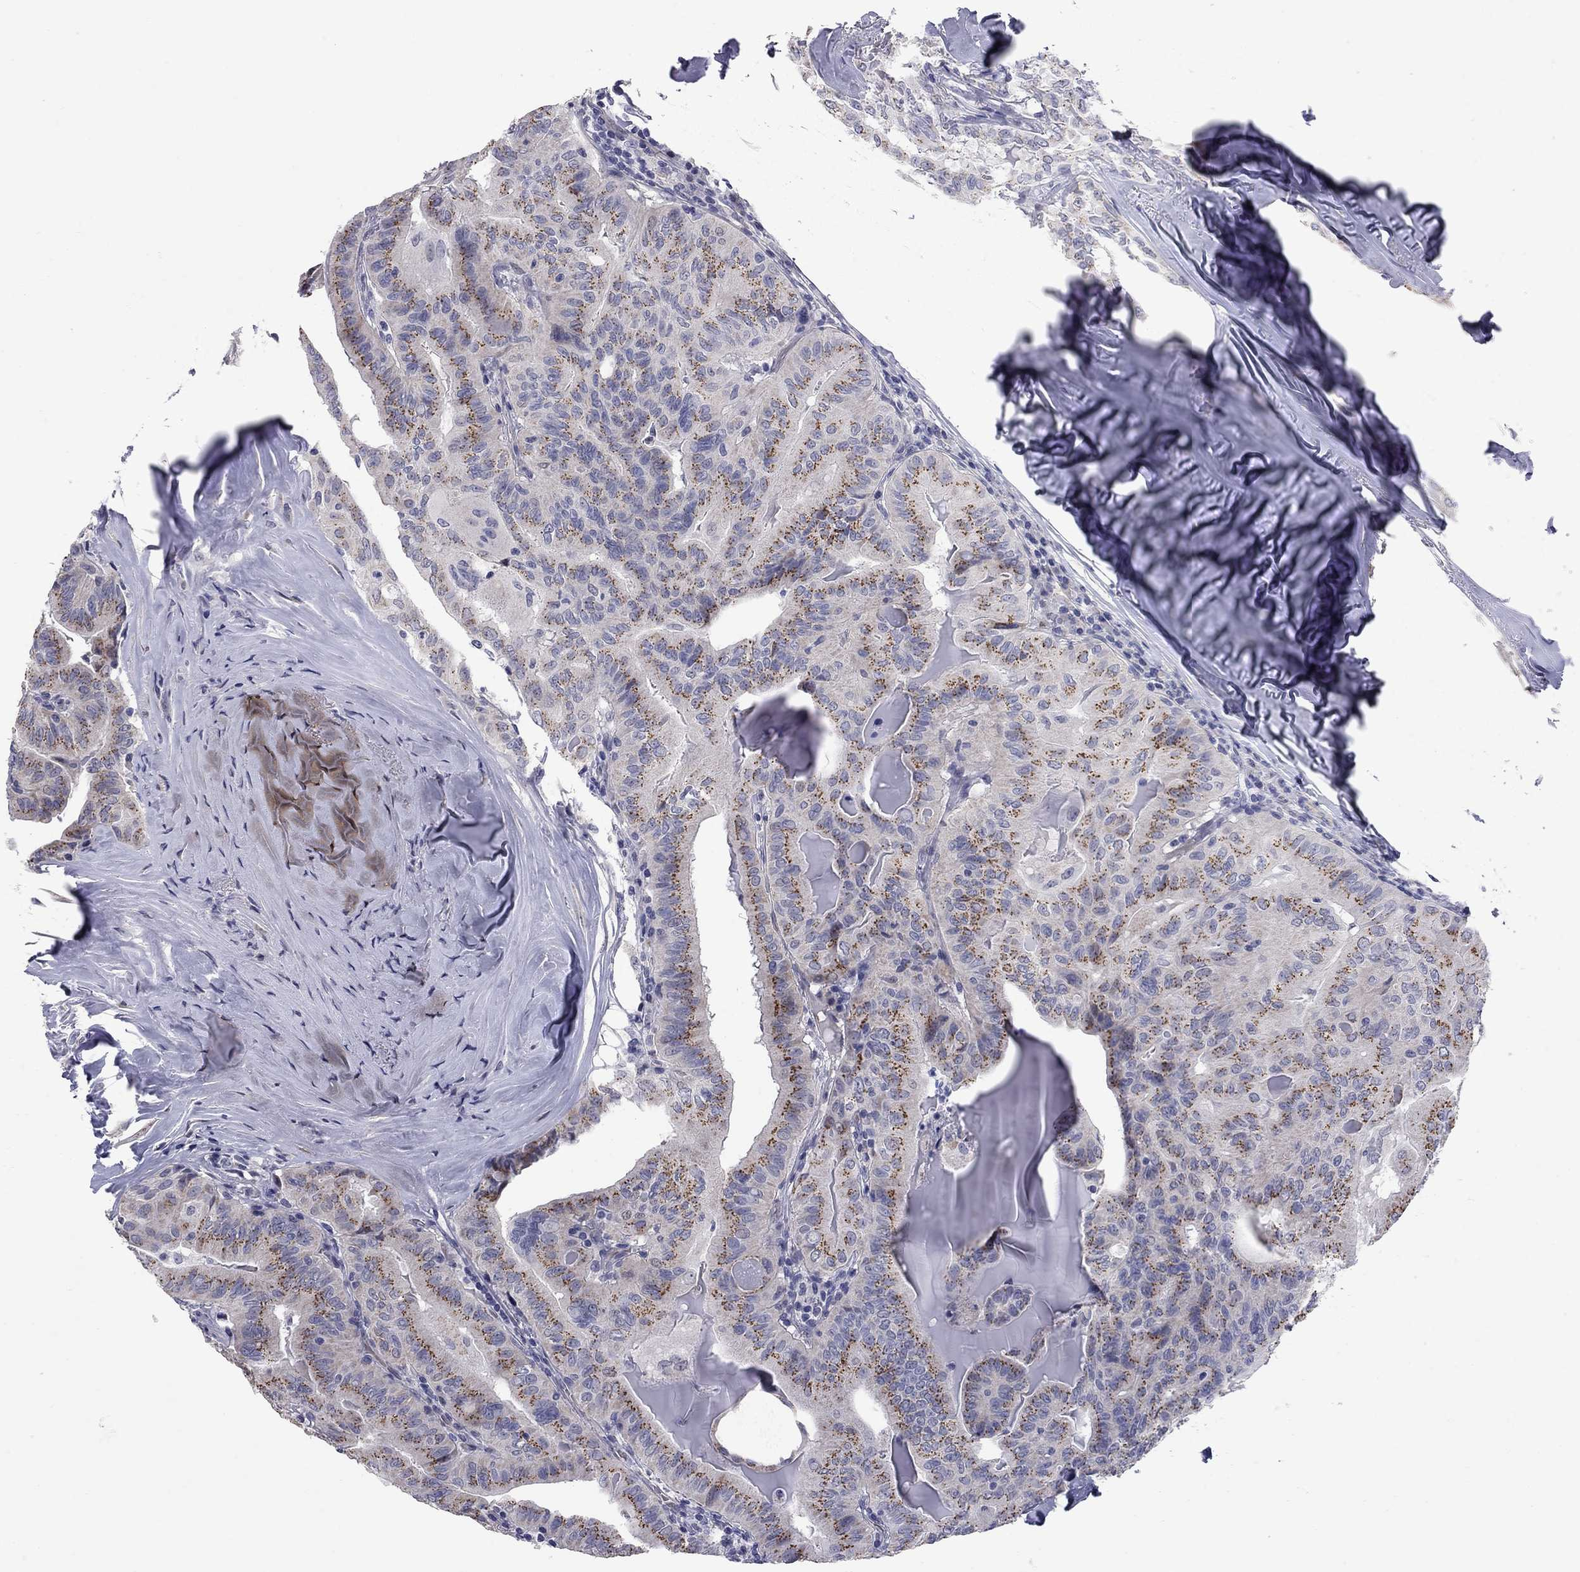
{"staining": {"intensity": "strong", "quantity": ">75%", "location": "cytoplasmic/membranous"}, "tissue": "thyroid cancer", "cell_type": "Tumor cells", "image_type": "cancer", "snomed": [{"axis": "morphology", "description": "Papillary adenocarcinoma, NOS"}, {"axis": "topography", "description": "Thyroid gland"}], "caption": "Human thyroid cancer (papillary adenocarcinoma) stained for a protein (brown) demonstrates strong cytoplasmic/membranous positive positivity in approximately >75% of tumor cells.", "gene": "HTR4", "patient": {"sex": "female", "age": 68}}